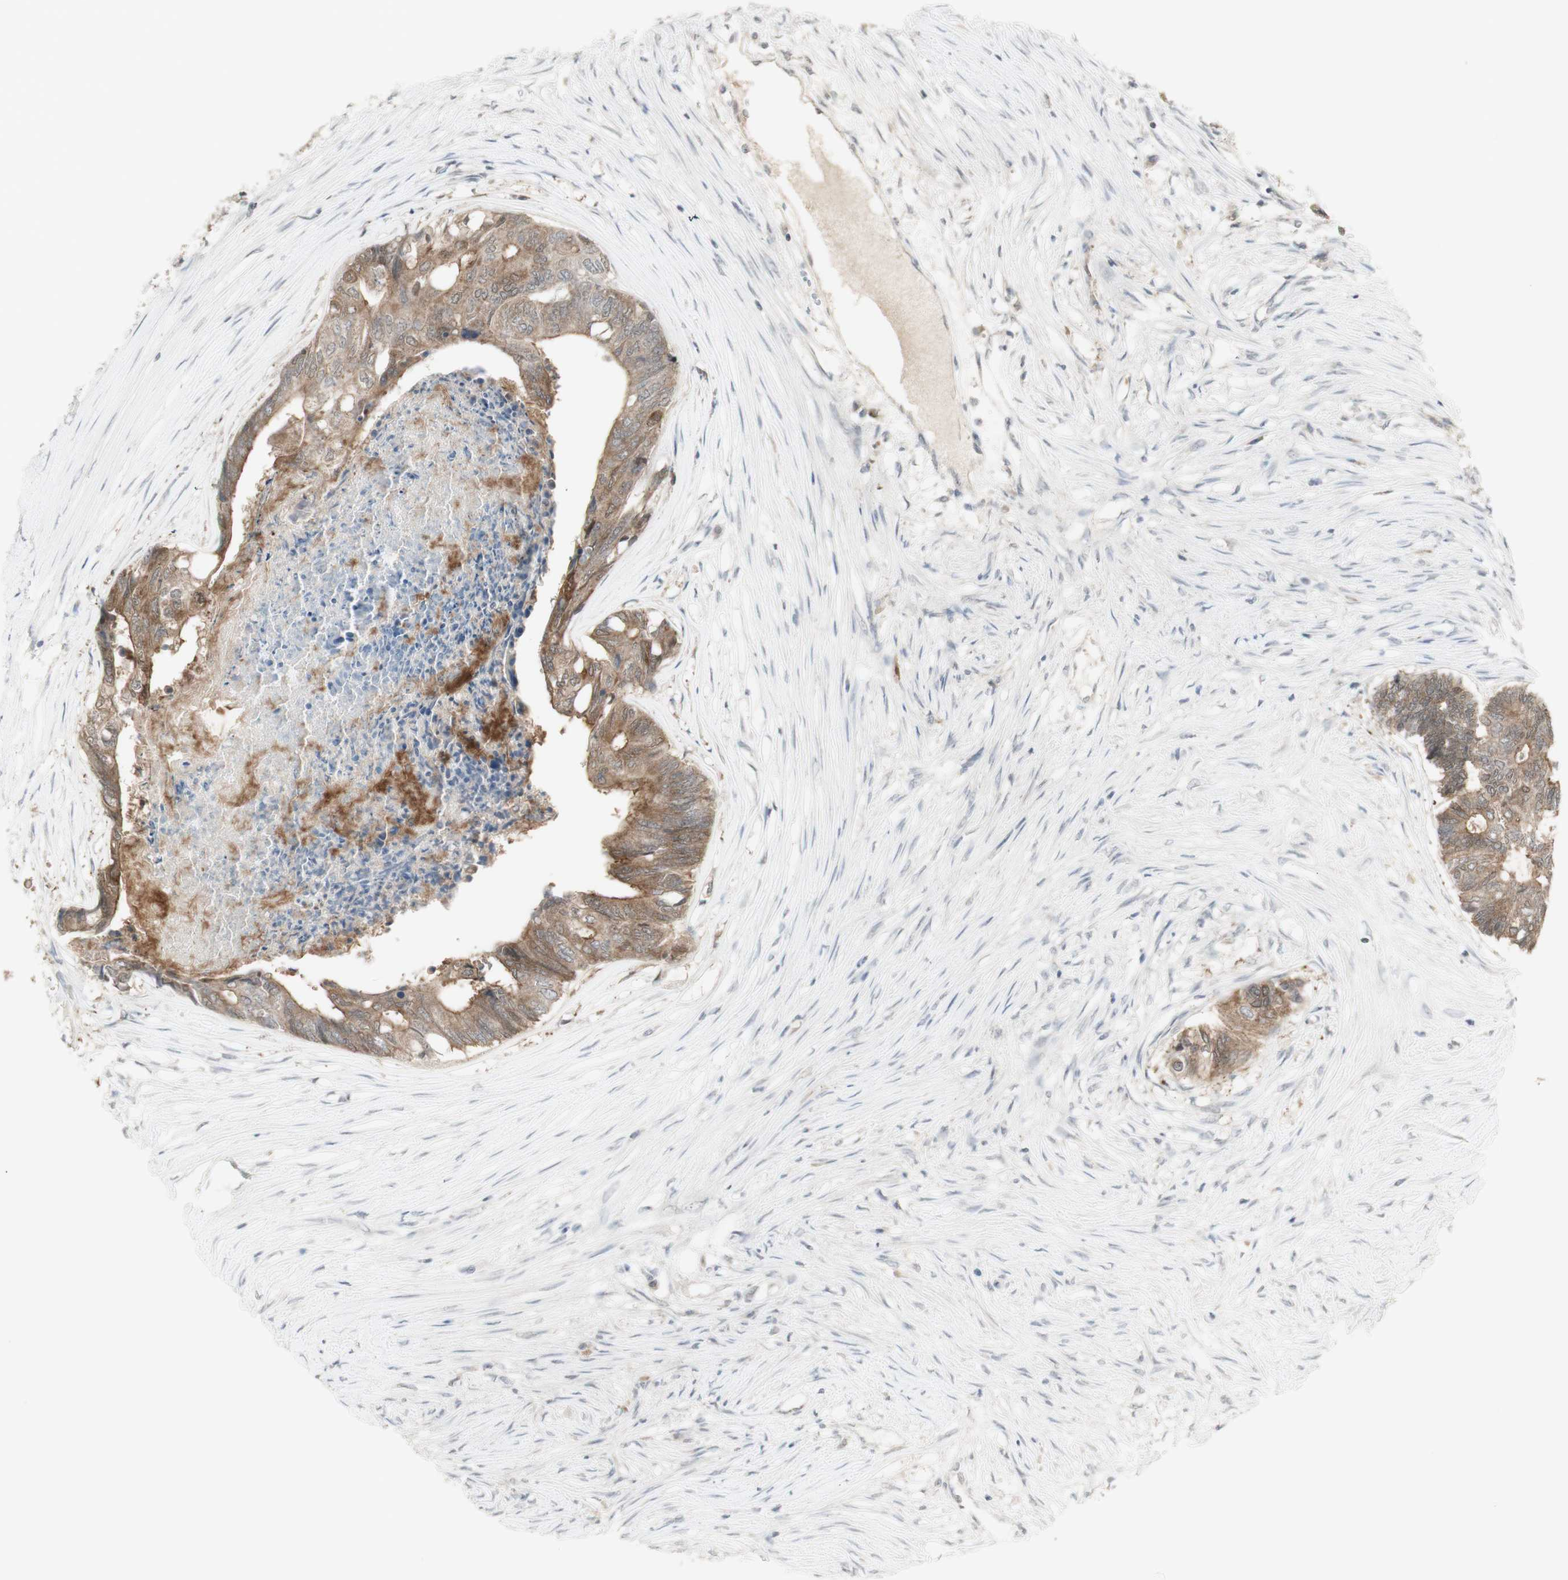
{"staining": {"intensity": "moderate", "quantity": ">75%", "location": "cytoplasmic/membranous"}, "tissue": "colorectal cancer", "cell_type": "Tumor cells", "image_type": "cancer", "snomed": [{"axis": "morphology", "description": "Adenocarcinoma, NOS"}, {"axis": "topography", "description": "Rectum"}], "caption": "A histopathology image of human colorectal cancer (adenocarcinoma) stained for a protein reveals moderate cytoplasmic/membranous brown staining in tumor cells.", "gene": "C1orf116", "patient": {"sex": "male", "age": 63}}